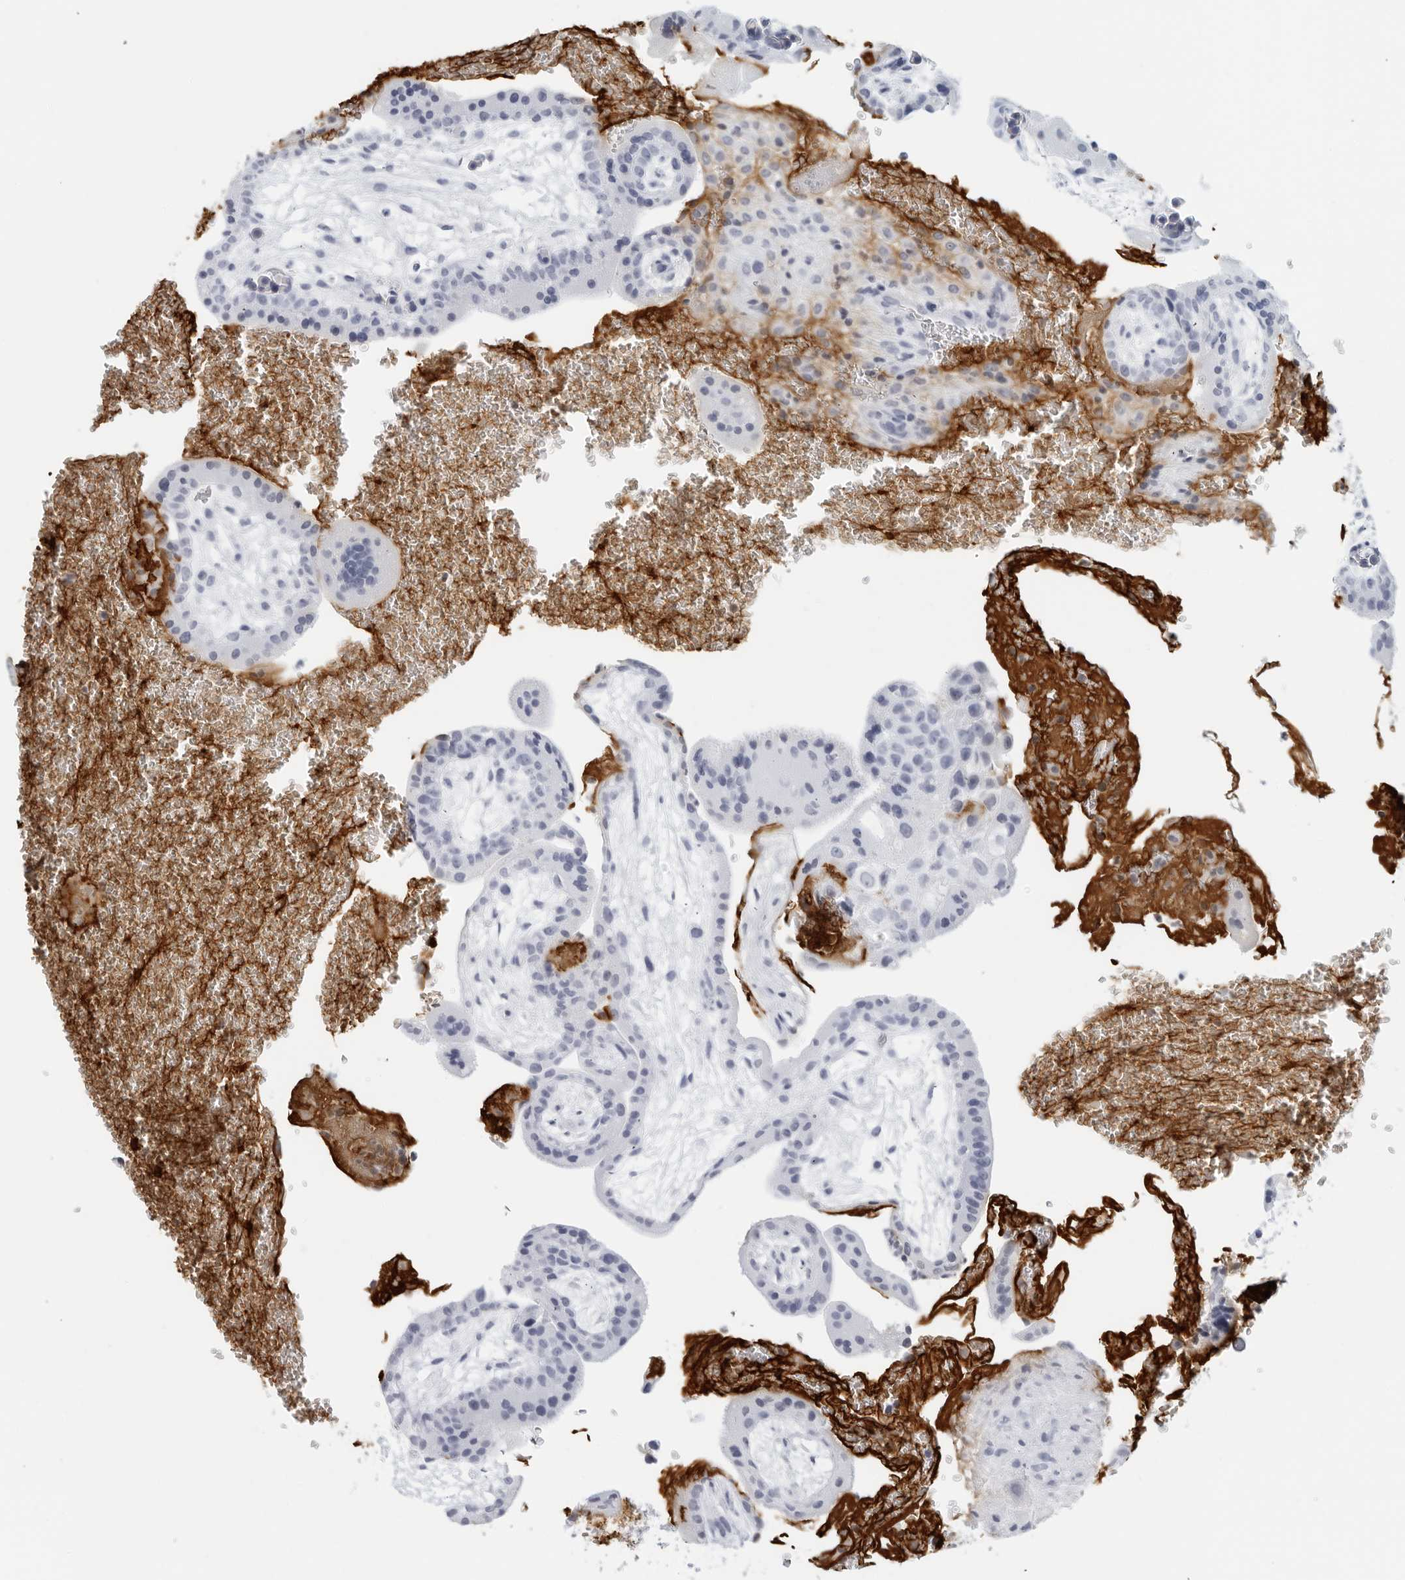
{"staining": {"intensity": "negative", "quantity": "none", "location": "none"}, "tissue": "placenta", "cell_type": "Decidual cells", "image_type": "normal", "snomed": [{"axis": "morphology", "description": "Normal tissue, NOS"}, {"axis": "topography", "description": "Placenta"}], "caption": "High magnification brightfield microscopy of benign placenta stained with DAB (brown) and counterstained with hematoxylin (blue): decidual cells show no significant expression. (Brightfield microscopy of DAB (3,3'-diaminobenzidine) immunohistochemistry at high magnification).", "gene": "FGG", "patient": {"sex": "female", "age": 35}}